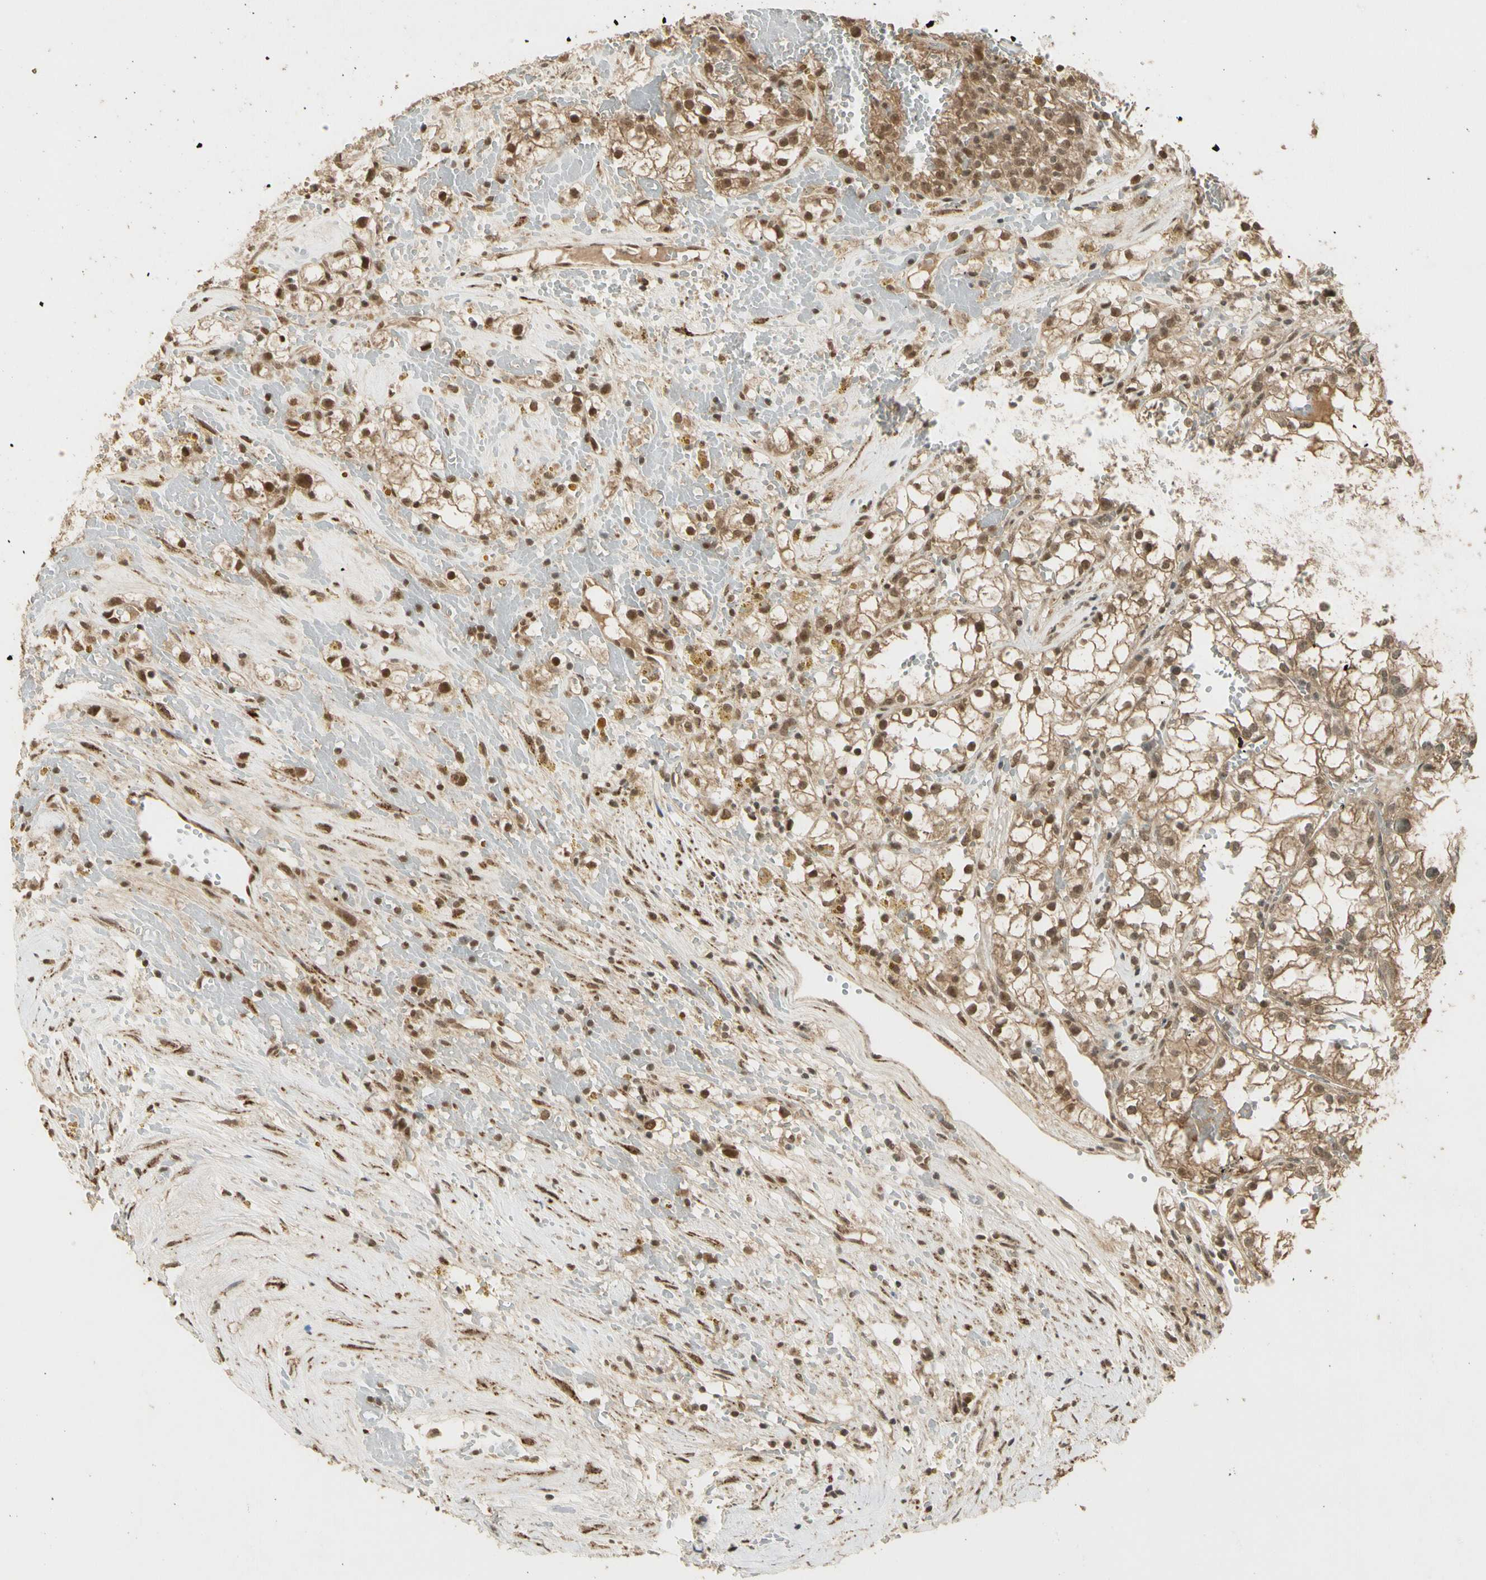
{"staining": {"intensity": "moderate", "quantity": ">75%", "location": "cytoplasmic/membranous,nuclear"}, "tissue": "renal cancer", "cell_type": "Tumor cells", "image_type": "cancer", "snomed": [{"axis": "morphology", "description": "Adenocarcinoma, NOS"}, {"axis": "topography", "description": "Kidney"}], "caption": "Immunohistochemistry (IHC) (DAB (3,3'-diaminobenzidine)) staining of human renal cancer (adenocarcinoma) shows moderate cytoplasmic/membranous and nuclear protein expression in about >75% of tumor cells.", "gene": "ZNF135", "patient": {"sex": "male", "age": 56}}